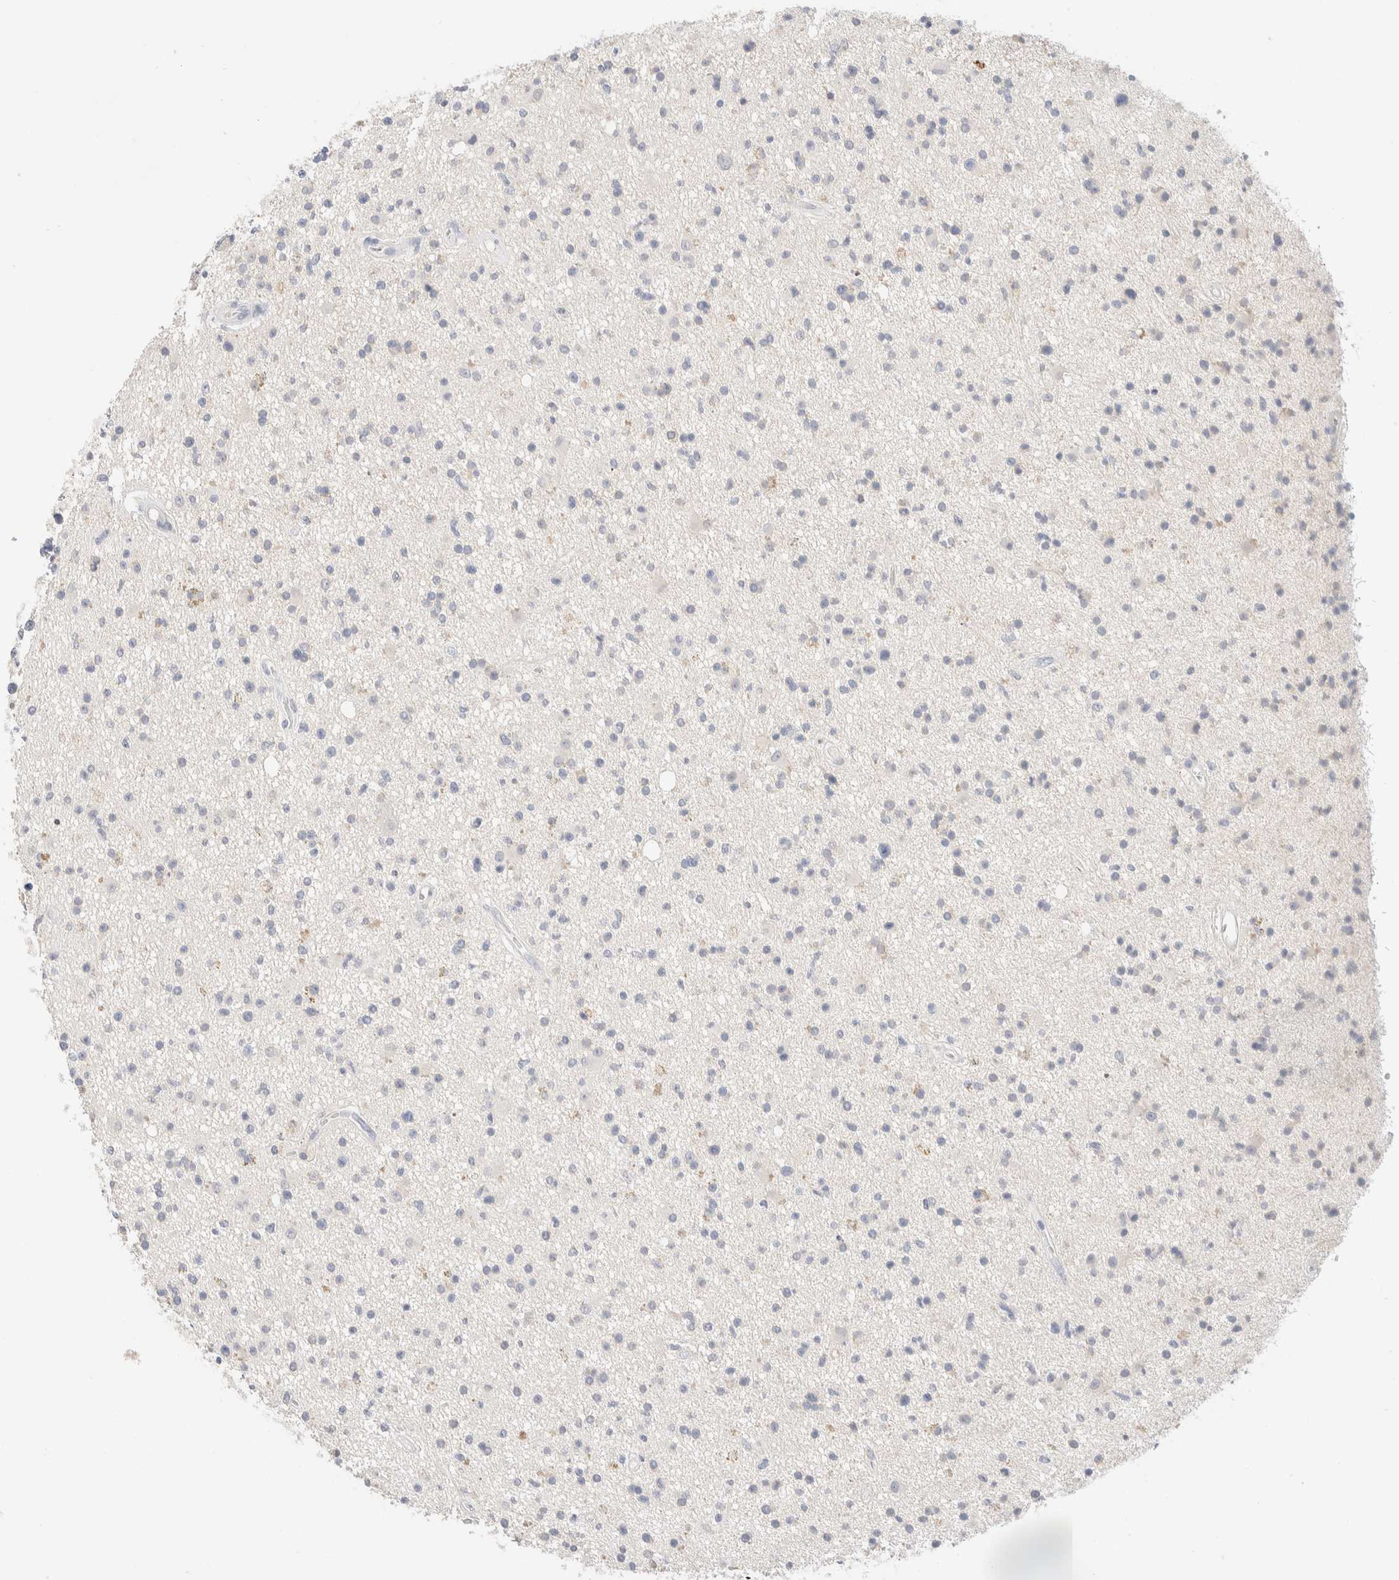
{"staining": {"intensity": "negative", "quantity": "none", "location": "none"}, "tissue": "glioma", "cell_type": "Tumor cells", "image_type": "cancer", "snomed": [{"axis": "morphology", "description": "Glioma, malignant, High grade"}, {"axis": "topography", "description": "Brain"}], "caption": "Tumor cells show no significant staining in high-grade glioma (malignant).", "gene": "RIDA", "patient": {"sex": "male", "age": 33}}